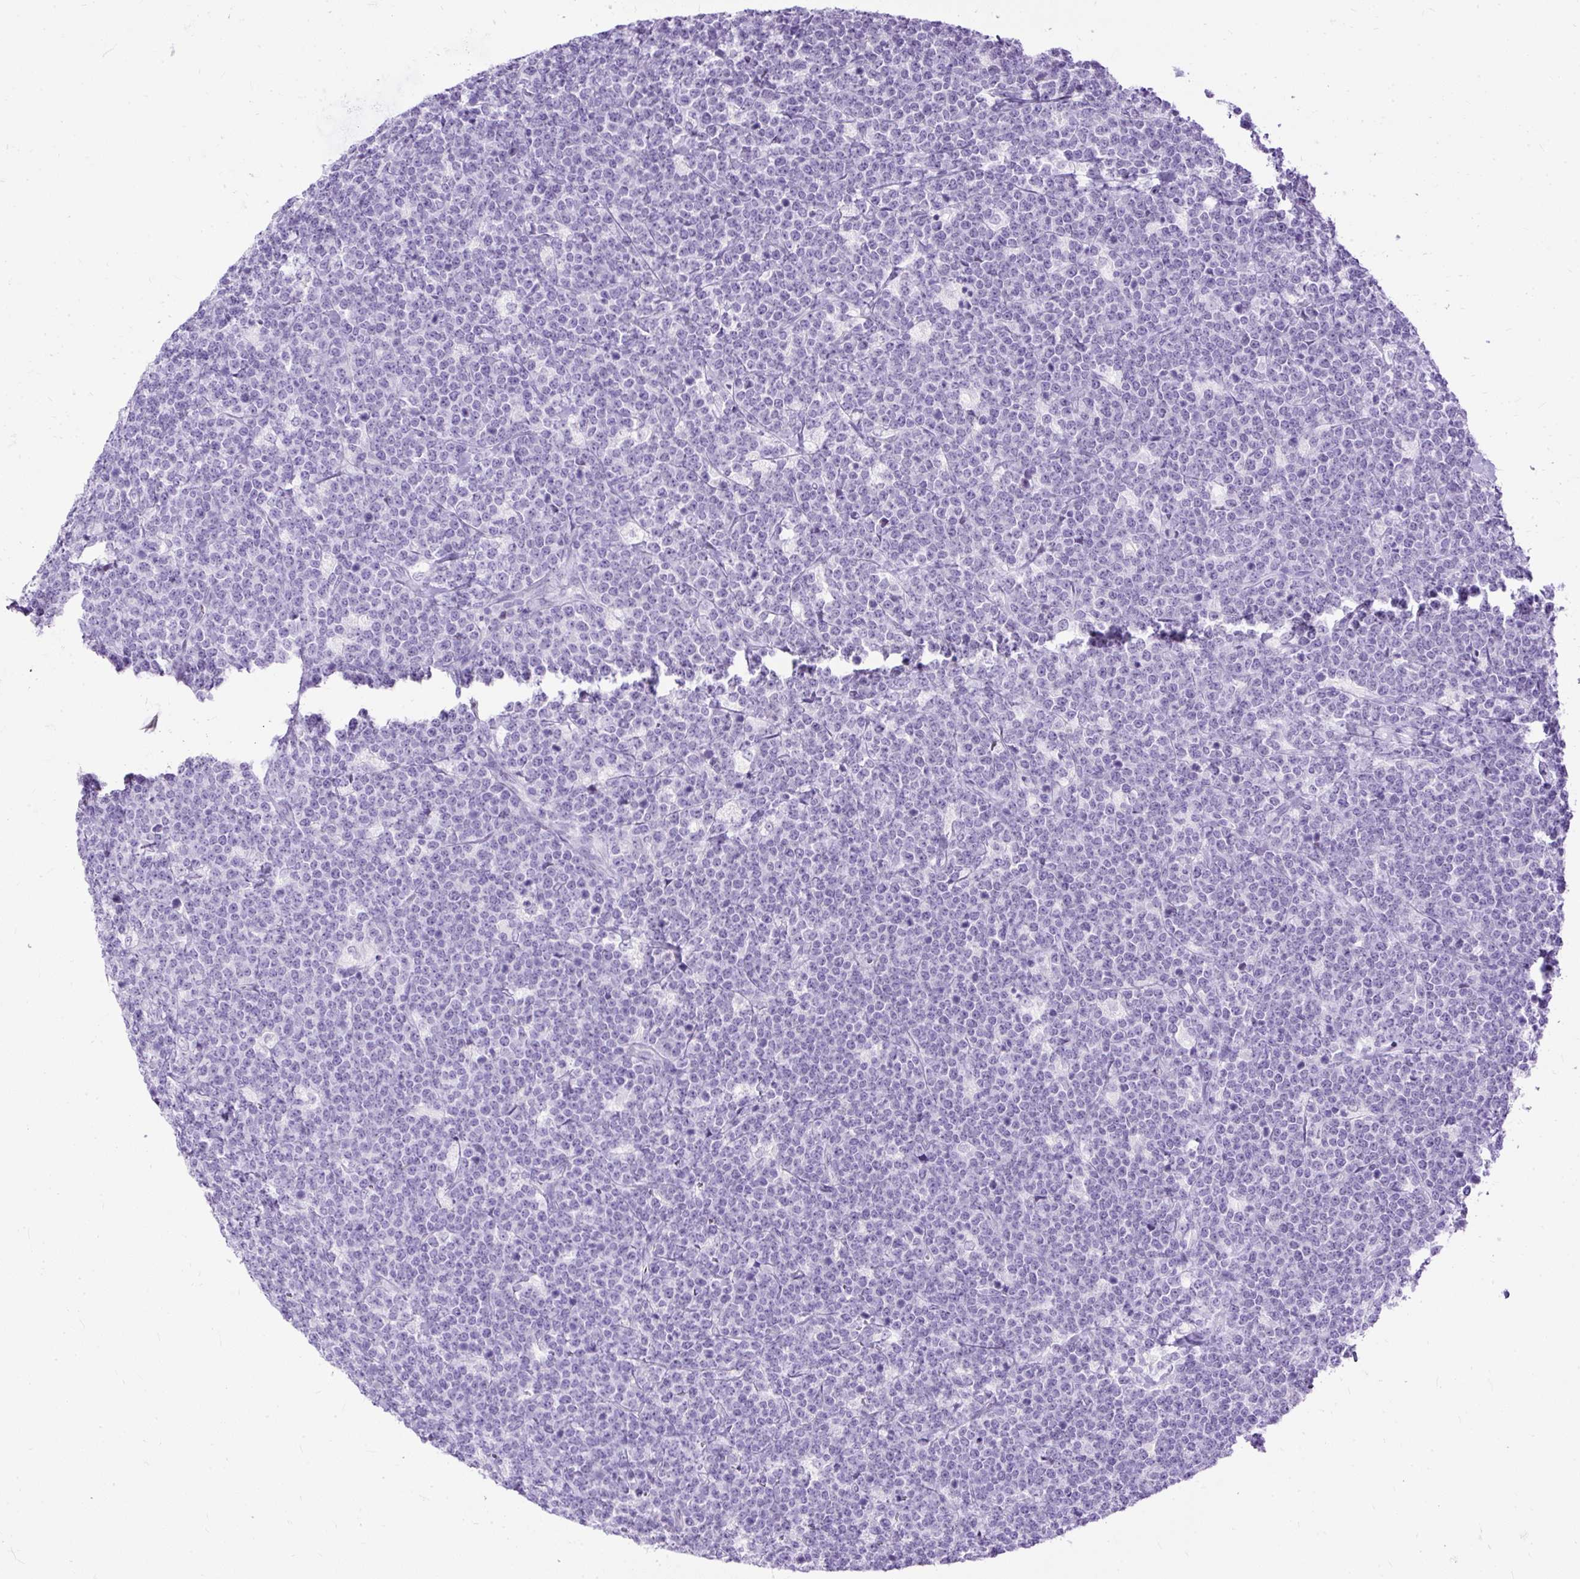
{"staining": {"intensity": "negative", "quantity": "none", "location": "none"}, "tissue": "lymphoma", "cell_type": "Tumor cells", "image_type": "cancer", "snomed": [{"axis": "morphology", "description": "Malignant lymphoma, non-Hodgkin's type, High grade"}, {"axis": "topography", "description": "Small intestine"}, {"axis": "topography", "description": "Colon"}], "caption": "Immunohistochemical staining of human high-grade malignant lymphoma, non-Hodgkin's type demonstrates no significant positivity in tumor cells.", "gene": "HEY1", "patient": {"sex": "male", "age": 8}}